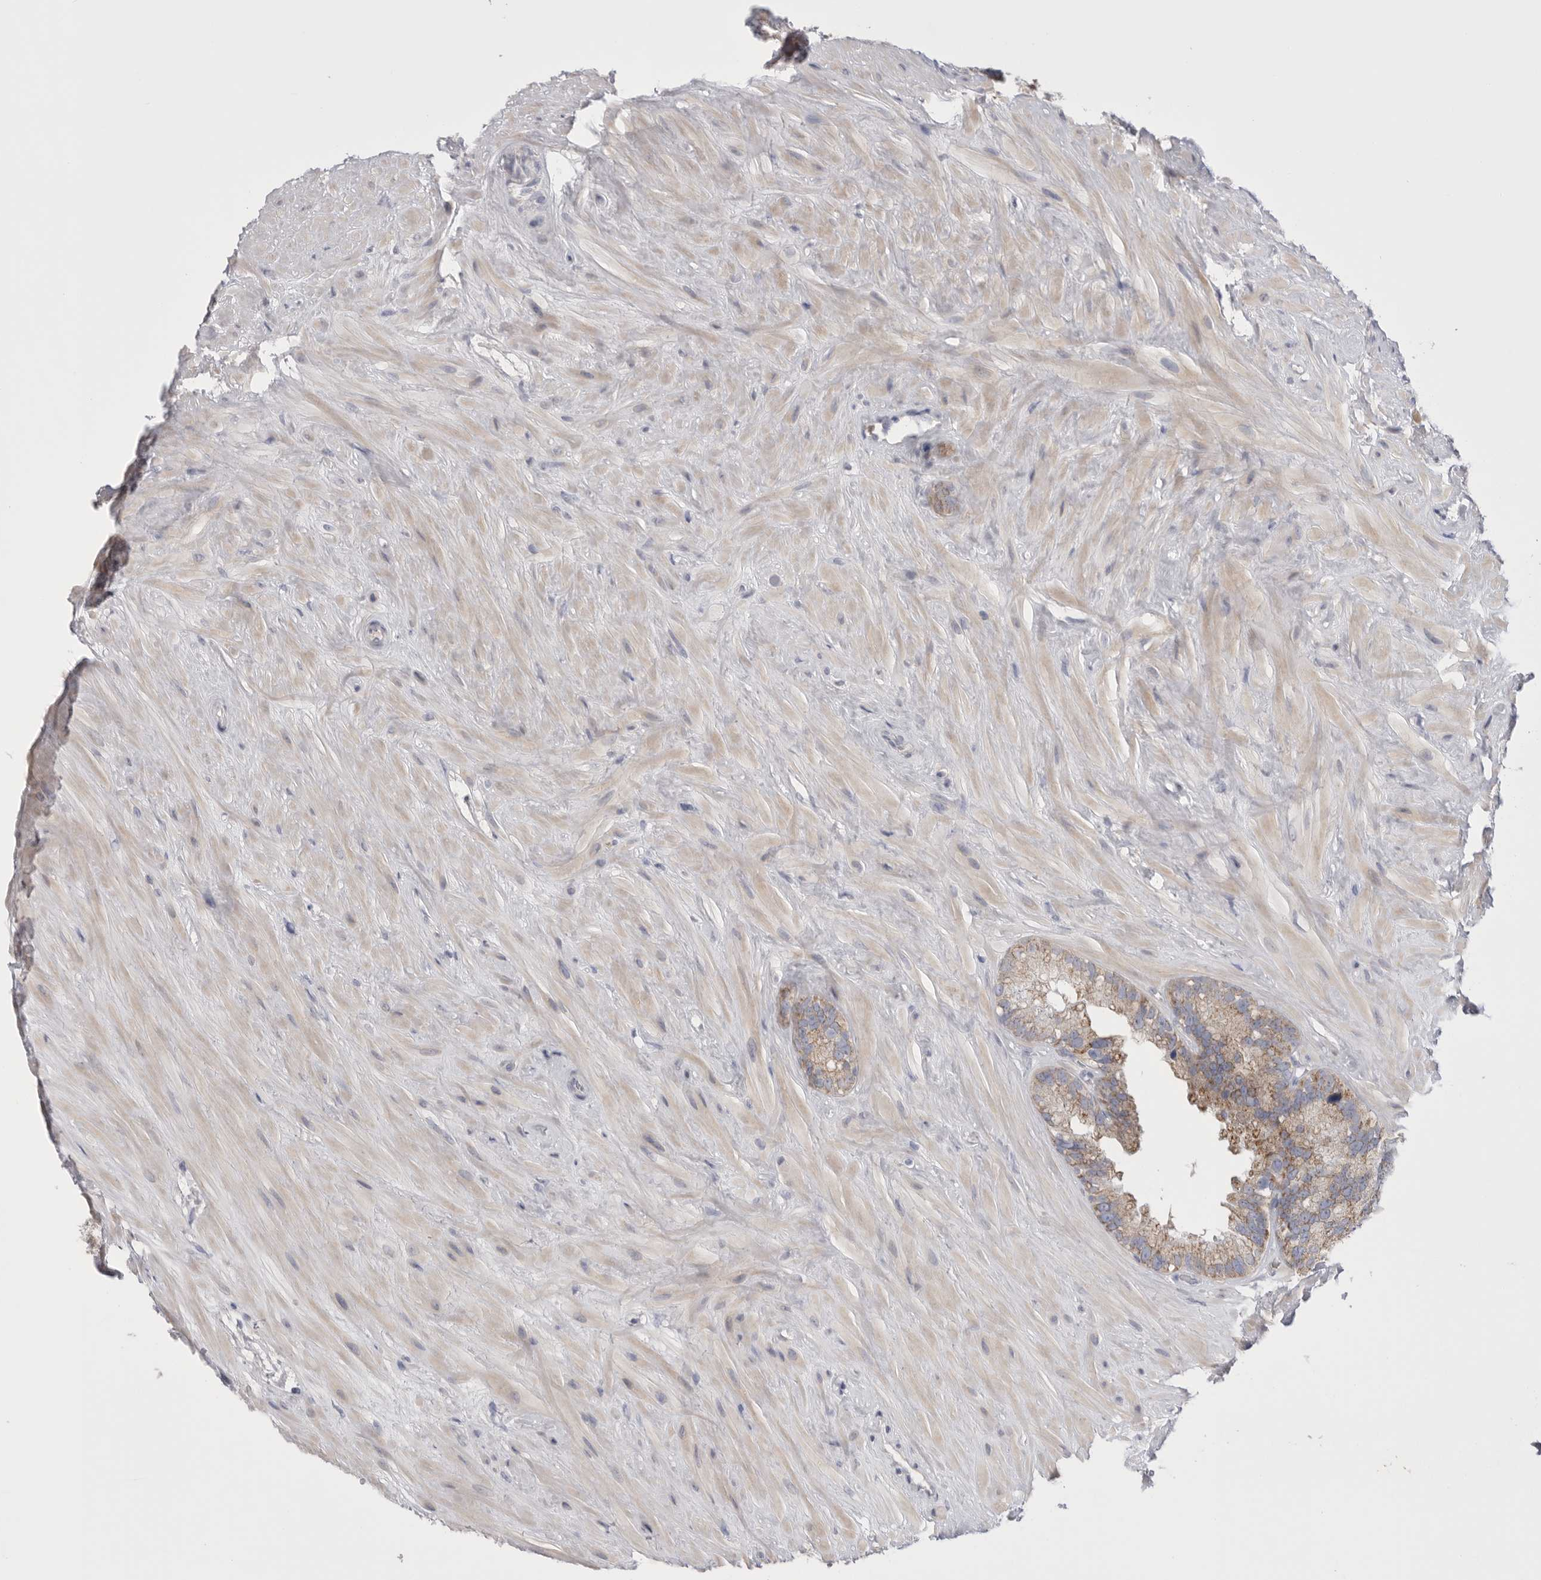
{"staining": {"intensity": "weak", "quantity": "25%-75%", "location": "cytoplasmic/membranous"}, "tissue": "seminal vesicle", "cell_type": "Glandular cells", "image_type": "normal", "snomed": [{"axis": "morphology", "description": "Normal tissue, NOS"}, {"axis": "topography", "description": "Seminal veicle"}], "caption": "Immunohistochemistry histopathology image of benign seminal vesicle stained for a protein (brown), which exhibits low levels of weak cytoplasmic/membranous positivity in about 25%-75% of glandular cells.", "gene": "CCDC126", "patient": {"sex": "male", "age": 80}}